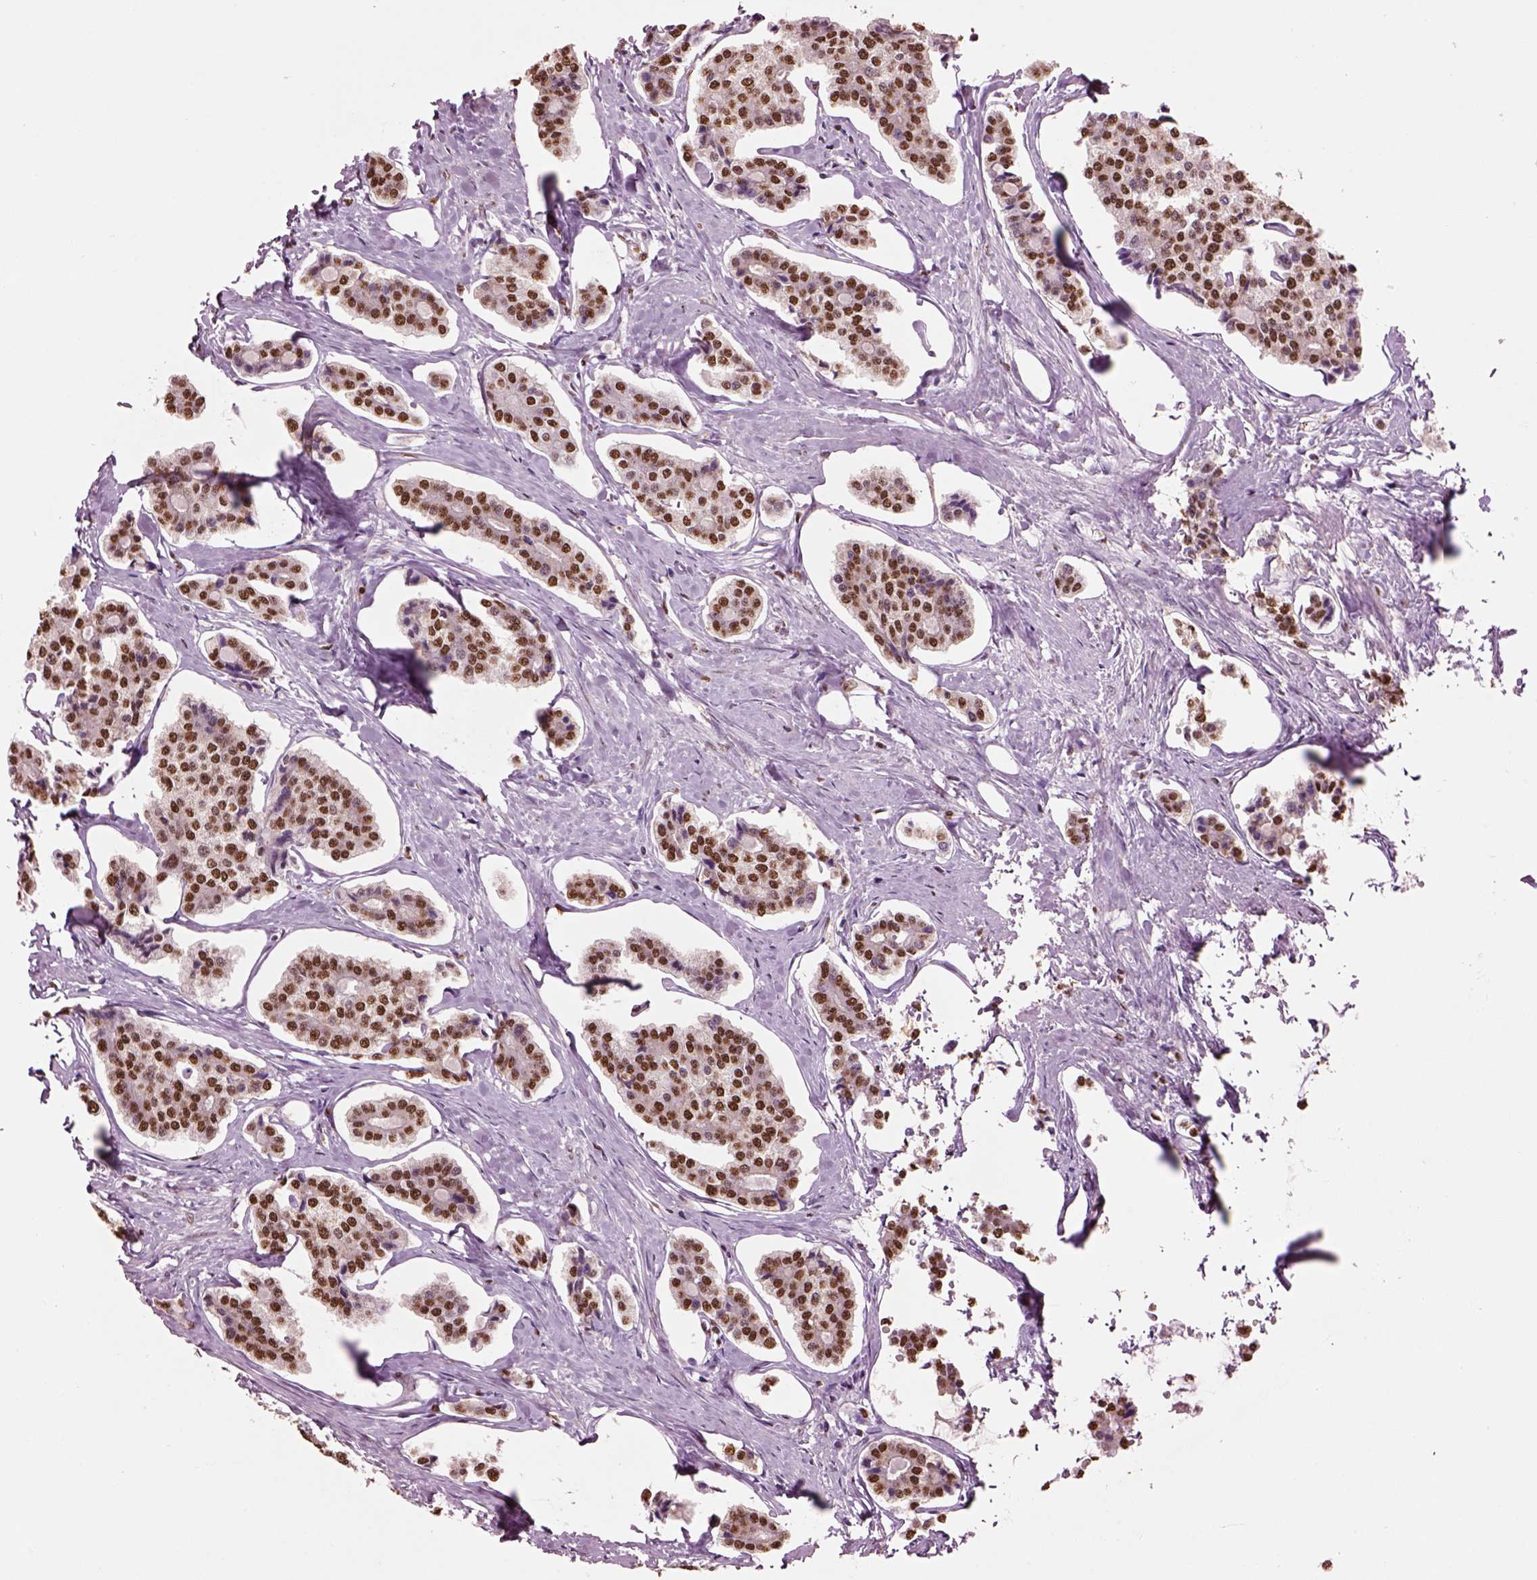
{"staining": {"intensity": "strong", "quantity": ">75%", "location": "nuclear"}, "tissue": "carcinoid", "cell_type": "Tumor cells", "image_type": "cancer", "snomed": [{"axis": "morphology", "description": "Carcinoid, malignant, NOS"}, {"axis": "topography", "description": "Small intestine"}], "caption": "The micrograph reveals immunohistochemical staining of malignant carcinoid. There is strong nuclear staining is appreciated in about >75% of tumor cells.", "gene": "DDX3X", "patient": {"sex": "female", "age": 65}}